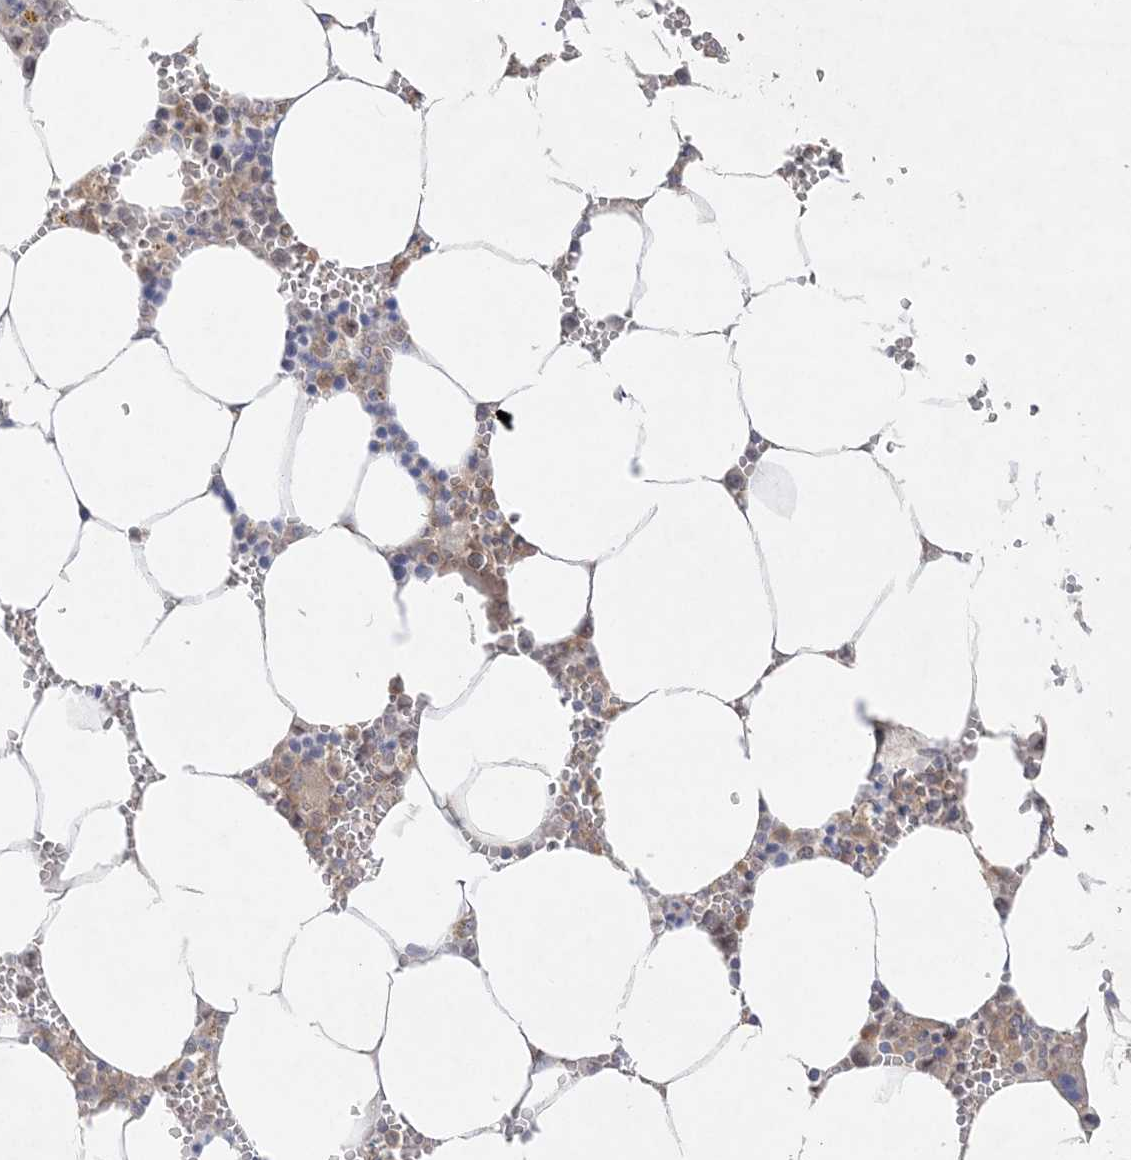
{"staining": {"intensity": "weak", "quantity": "<25%", "location": "cytoplasmic/membranous,nuclear"}, "tissue": "bone marrow", "cell_type": "Hematopoietic cells", "image_type": "normal", "snomed": [{"axis": "morphology", "description": "Normal tissue, NOS"}, {"axis": "topography", "description": "Bone marrow"}], "caption": "IHC of benign bone marrow exhibits no expression in hematopoietic cells.", "gene": "SH3BP4", "patient": {"sex": "male", "age": 70}}